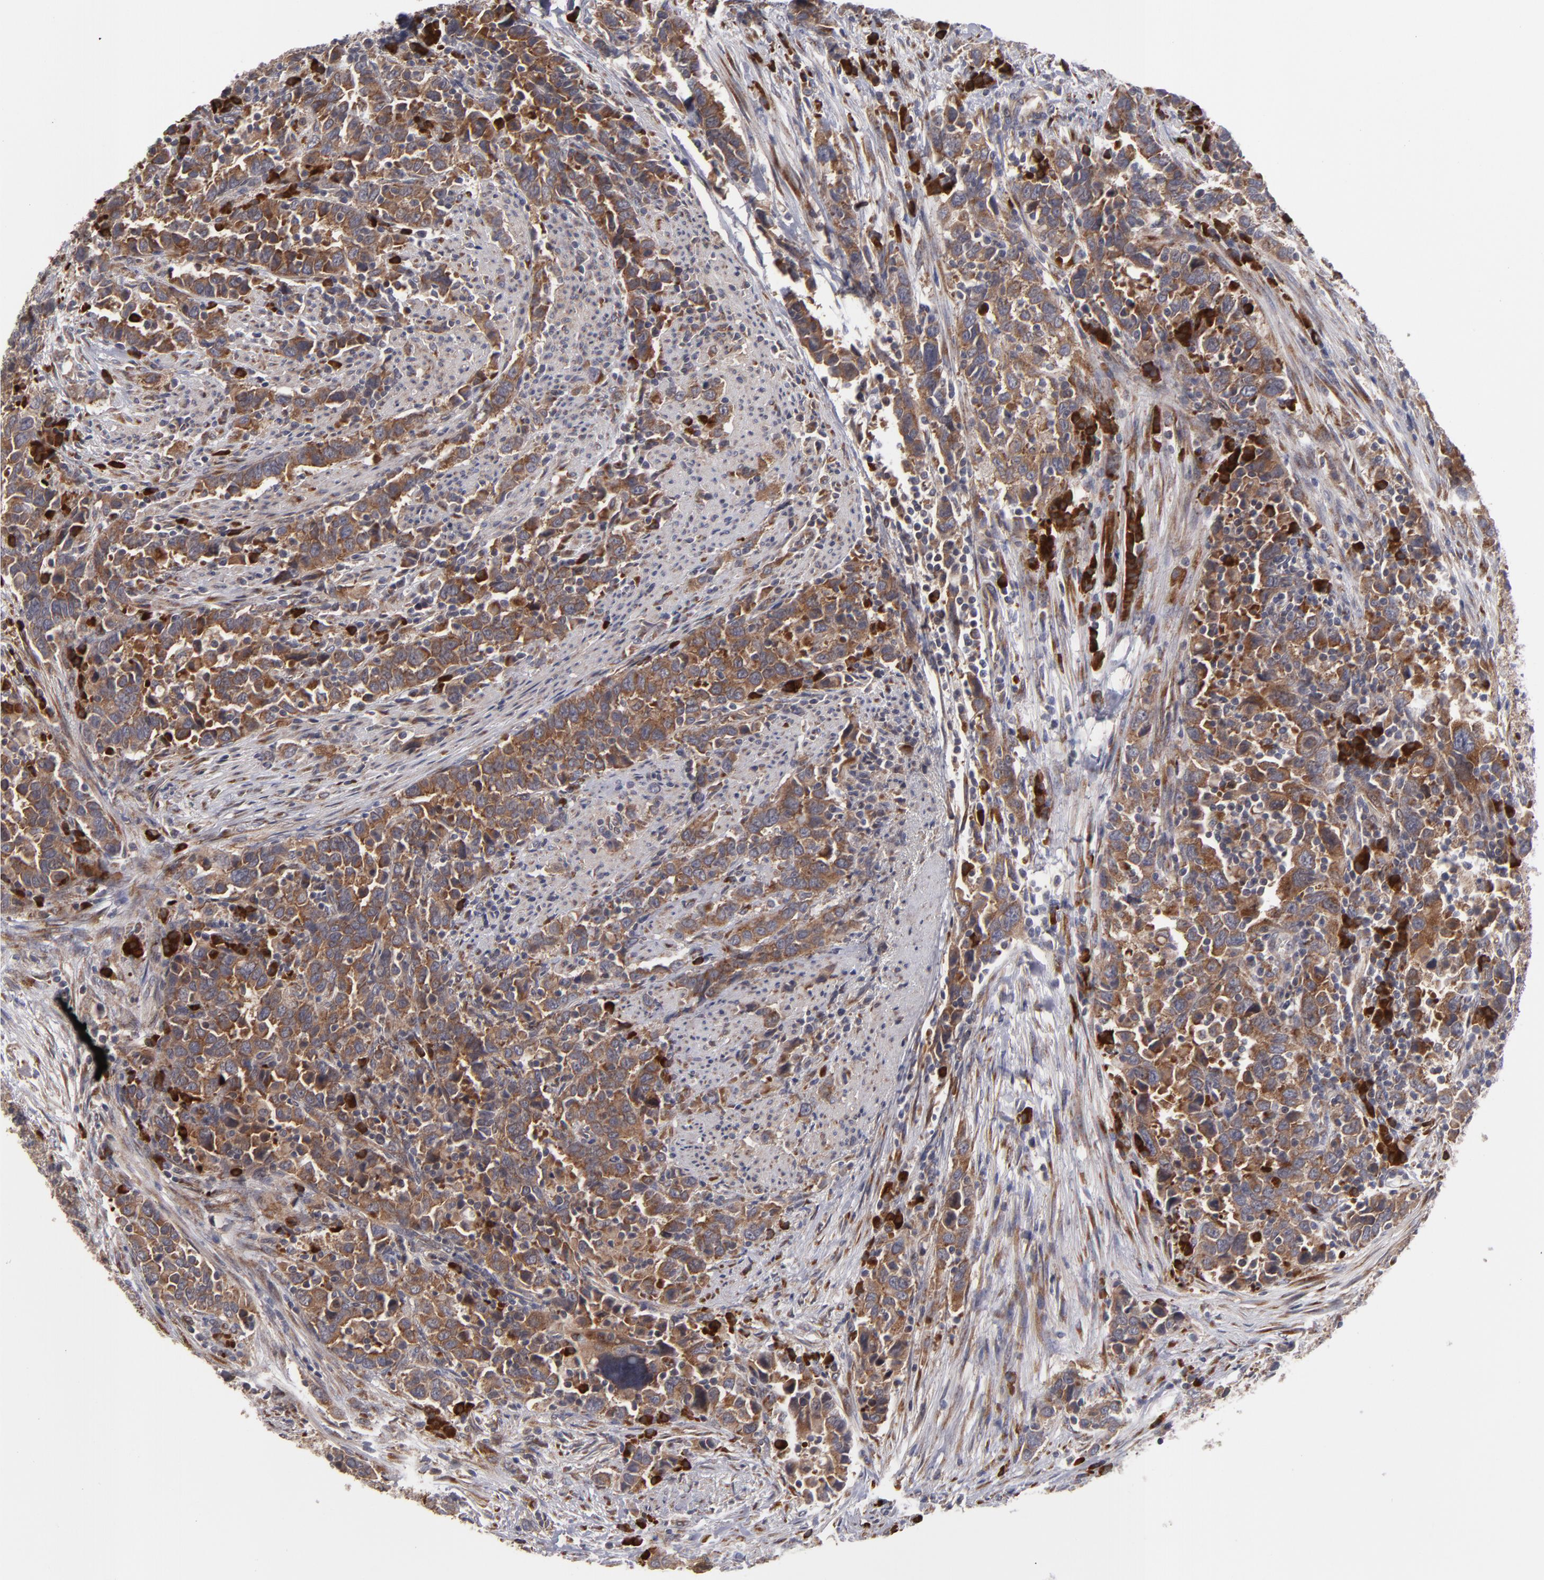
{"staining": {"intensity": "moderate", "quantity": ">75%", "location": "cytoplasmic/membranous"}, "tissue": "urothelial cancer", "cell_type": "Tumor cells", "image_type": "cancer", "snomed": [{"axis": "morphology", "description": "Urothelial carcinoma, High grade"}, {"axis": "topography", "description": "Urinary bladder"}], "caption": "Immunohistochemical staining of human urothelial cancer shows moderate cytoplasmic/membranous protein staining in about >75% of tumor cells.", "gene": "SND1", "patient": {"sex": "male", "age": 61}}